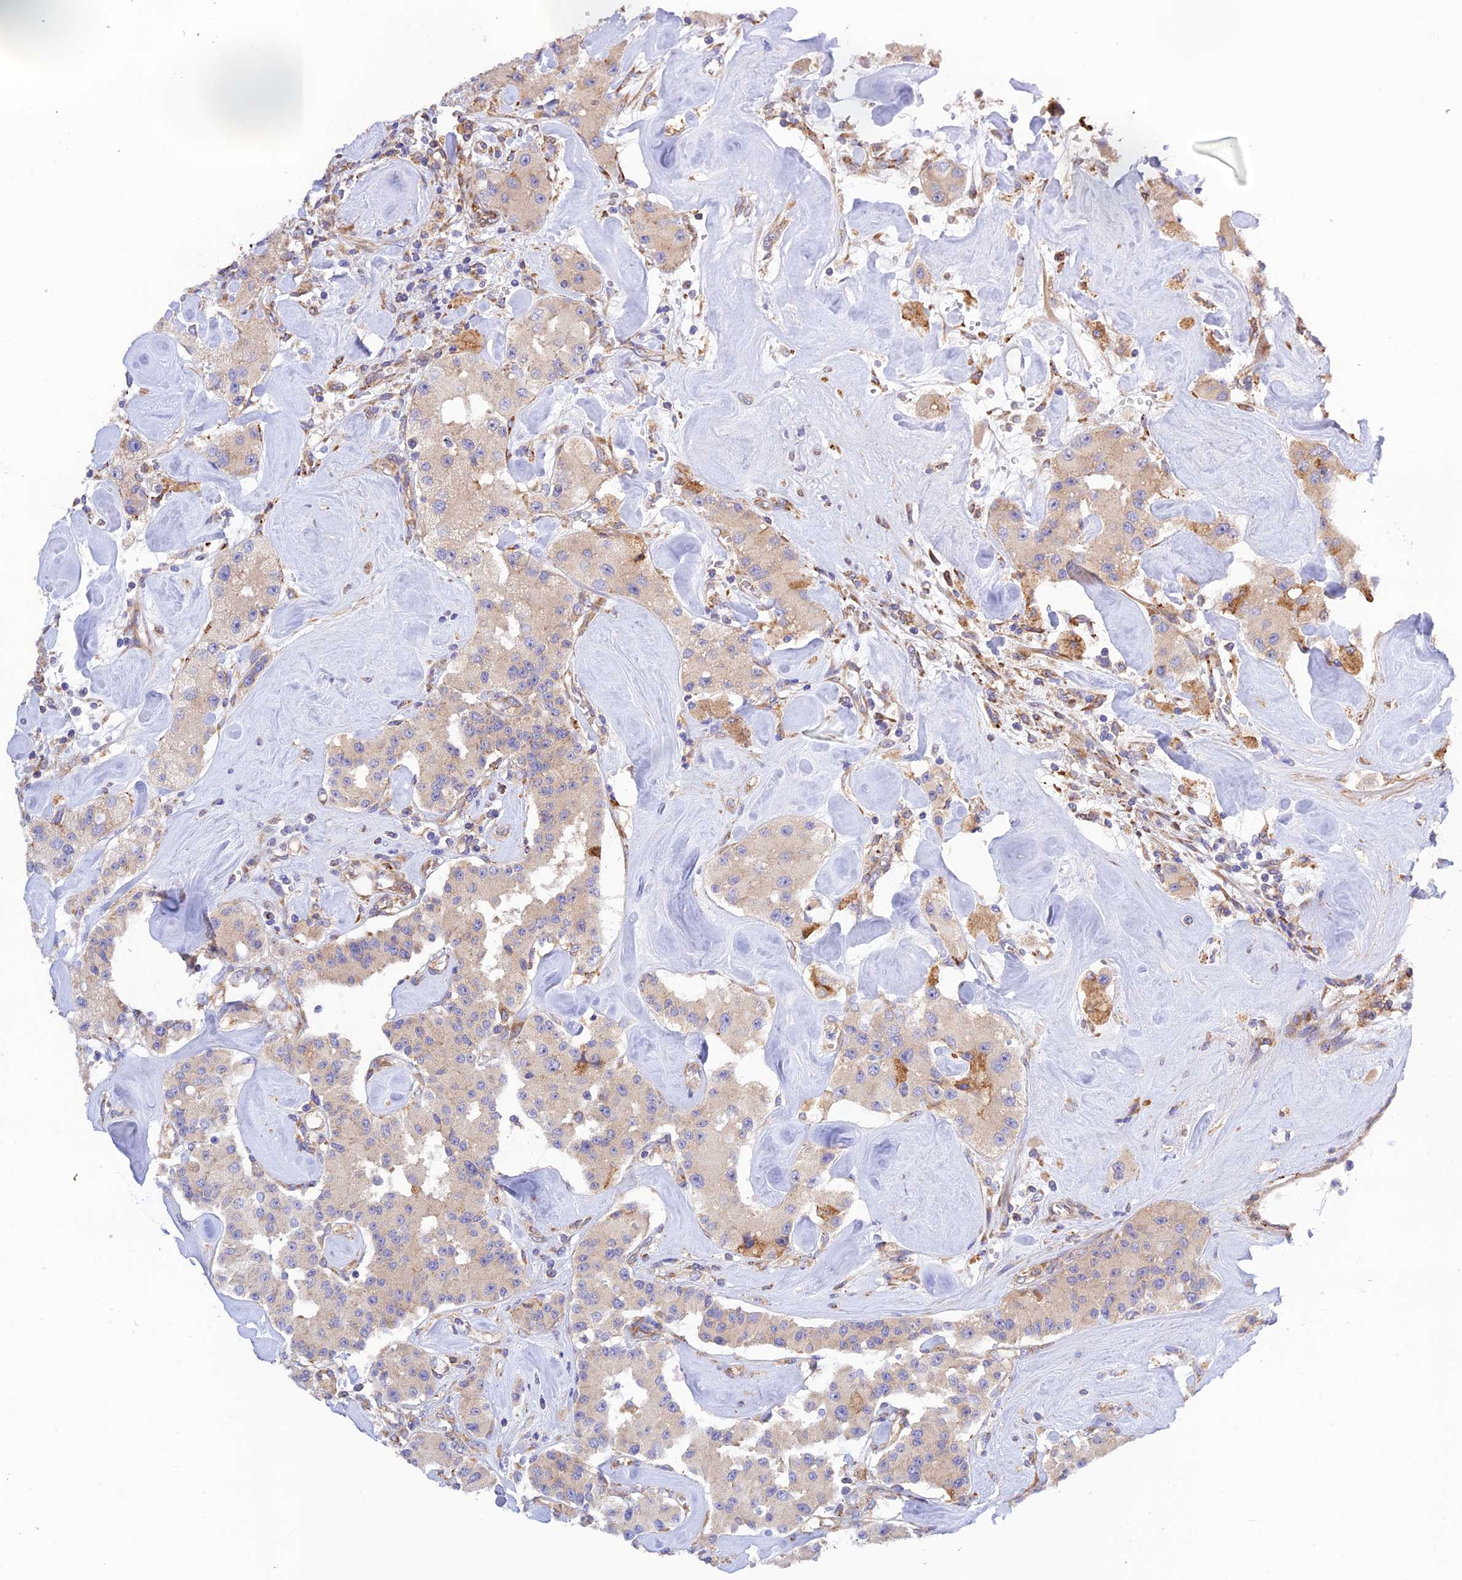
{"staining": {"intensity": "weak", "quantity": "25%-75%", "location": "cytoplasmic/membranous"}, "tissue": "carcinoid", "cell_type": "Tumor cells", "image_type": "cancer", "snomed": [{"axis": "morphology", "description": "Carcinoid, malignant, NOS"}, {"axis": "topography", "description": "Pancreas"}], "caption": "A histopathology image showing weak cytoplasmic/membranous positivity in about 25%-75% of tumor cells in carcinoid, as visualized by brown immunohistochemical staining.", "gene": "RPL5", "patient": {"sex": "male", "age": 41}}